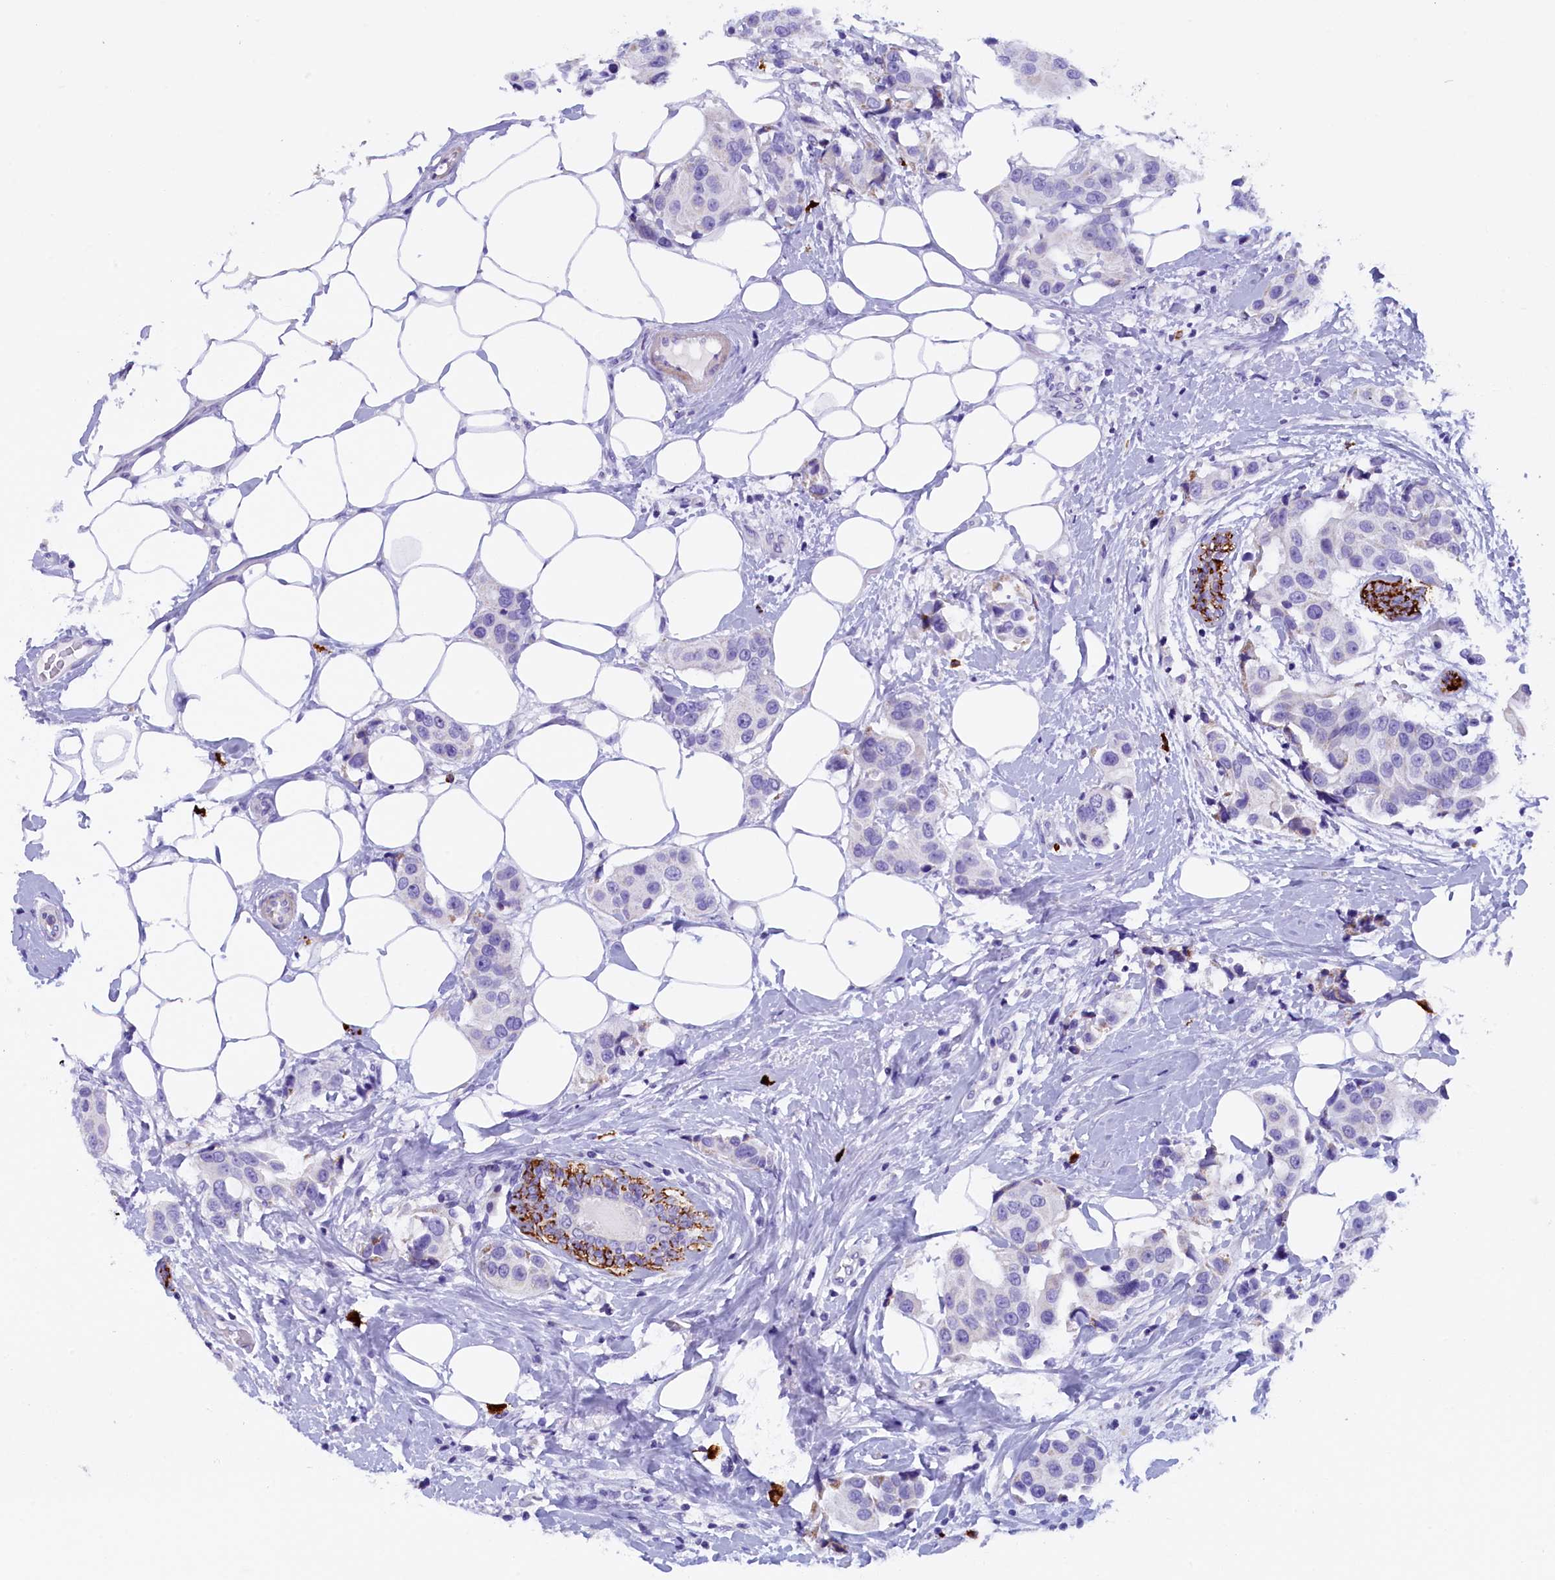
{"staining": {"intensity": "negative", "quantity": "none", "location": "none"}, "tissue": "breast cancer", "cell_type": "Tumor cells", "image_type": "cancer", "snomed": [{"axis": "morphology", "description": "Normal tissue, NOS"}, {"axis": "morphology", "description": "Duct carcinoma"}, {"axis": "topography", "description": "Breast"}], "caption": "Micrograph shows no significant protein staining in tumor cells of breast cancer (intraductal carcinoma).", "gene": "RTTN", "patient": {"sex": "female", "age": 39}}